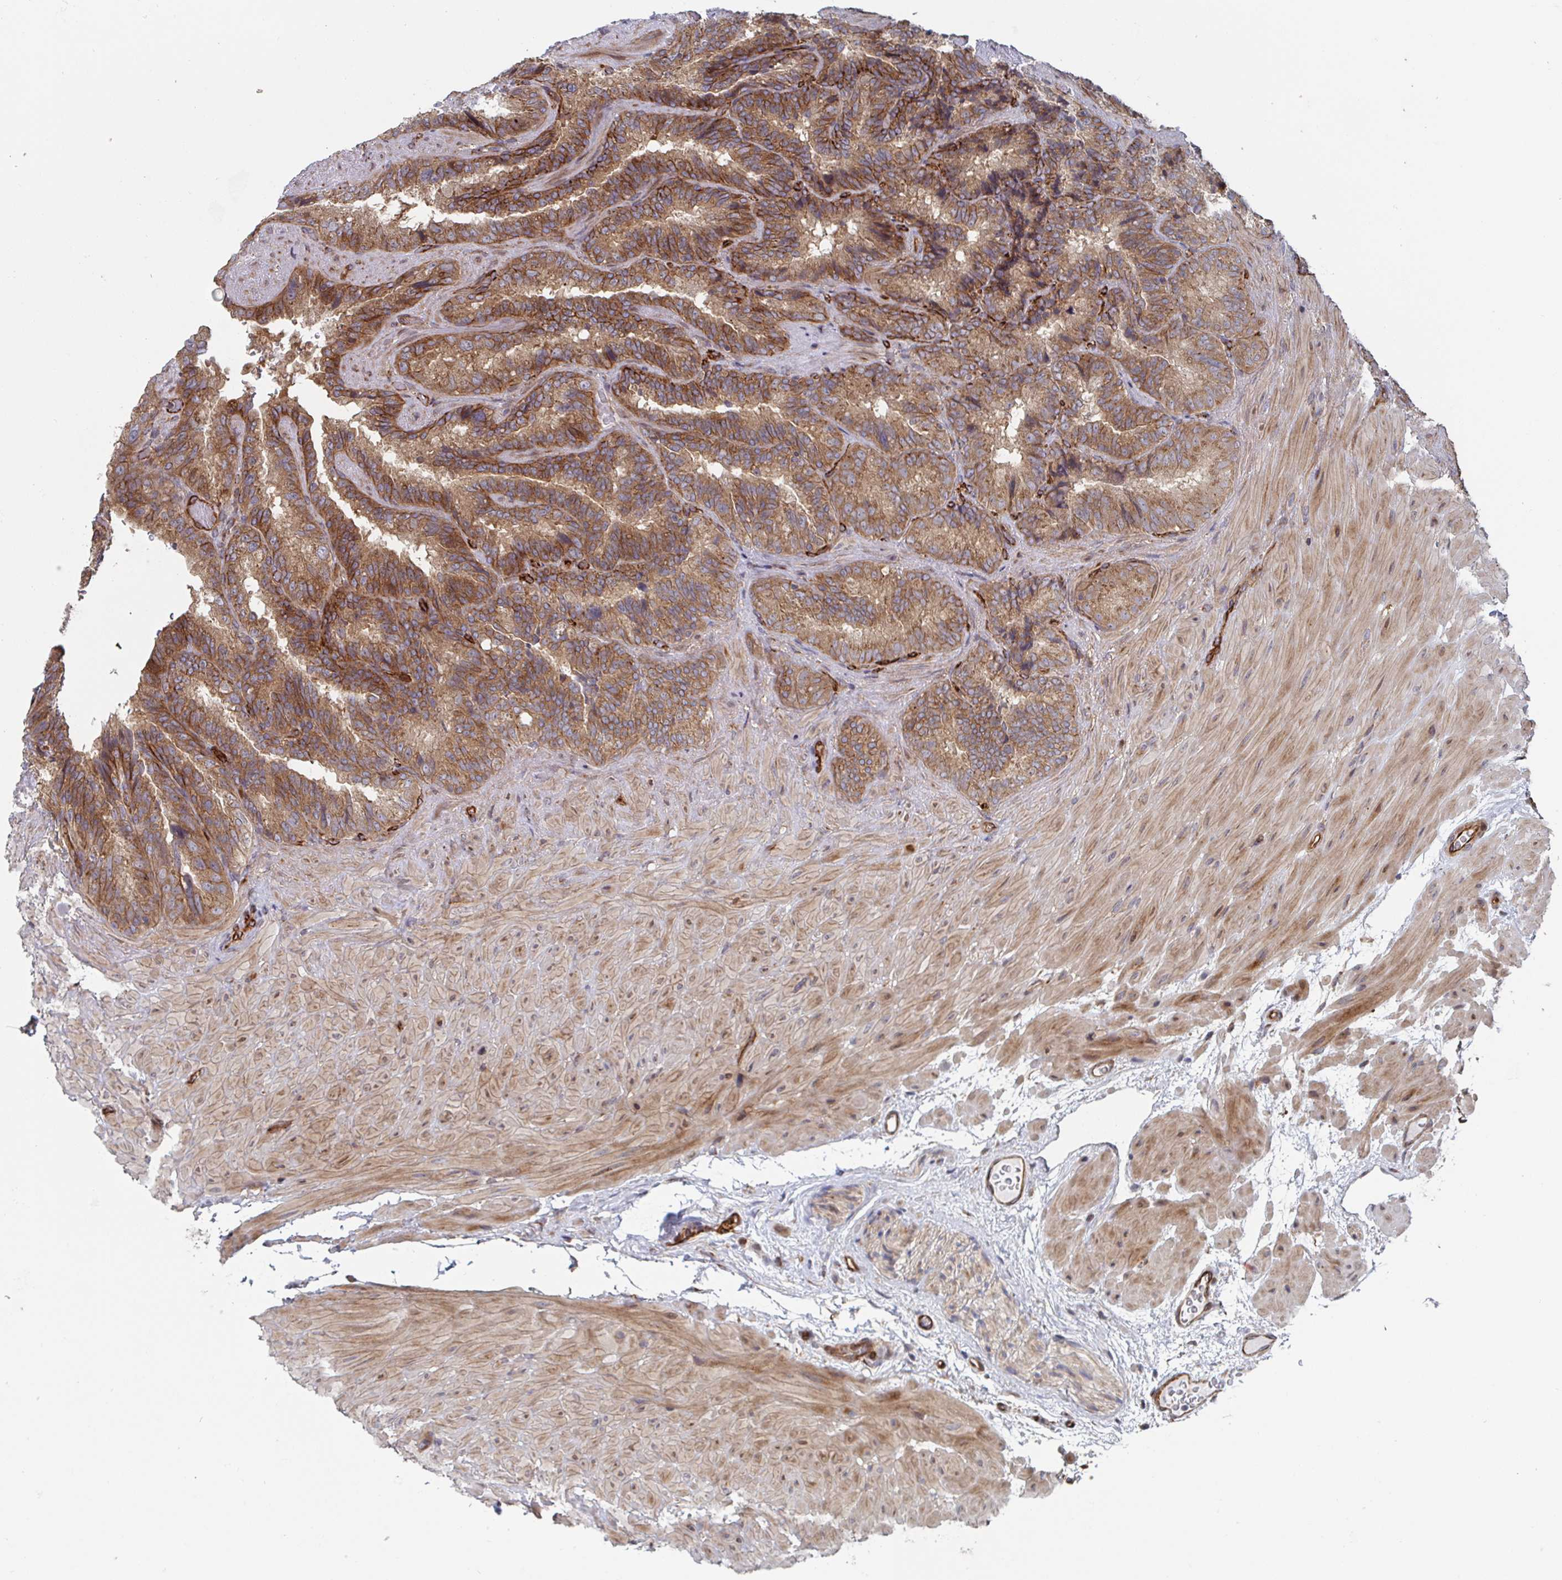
{"staining": {"intensity": "moderate", "quantity": ">75%", "location": "cytoplasmic/membranous"}, "tissue": "seminal vesicle", "cell_type": "Glandular cells", "image_type": "normal", "snomed": [{"axis": "morphology", "description": "Normal tissue, NOS"}, {"axis": "topography", "description": "Seminal veicle"}], "caption": "An image of human seminal vesicle stained for a protein displays moderate cytoplasmic/membranous brown staining in glandular cells. (DAB (3,3'-diaminobenzidine) = brown stain, brightfield microscopy at high magnification).", "gene": "DVL3", "patient": {"sex": "male", "age": 60}}